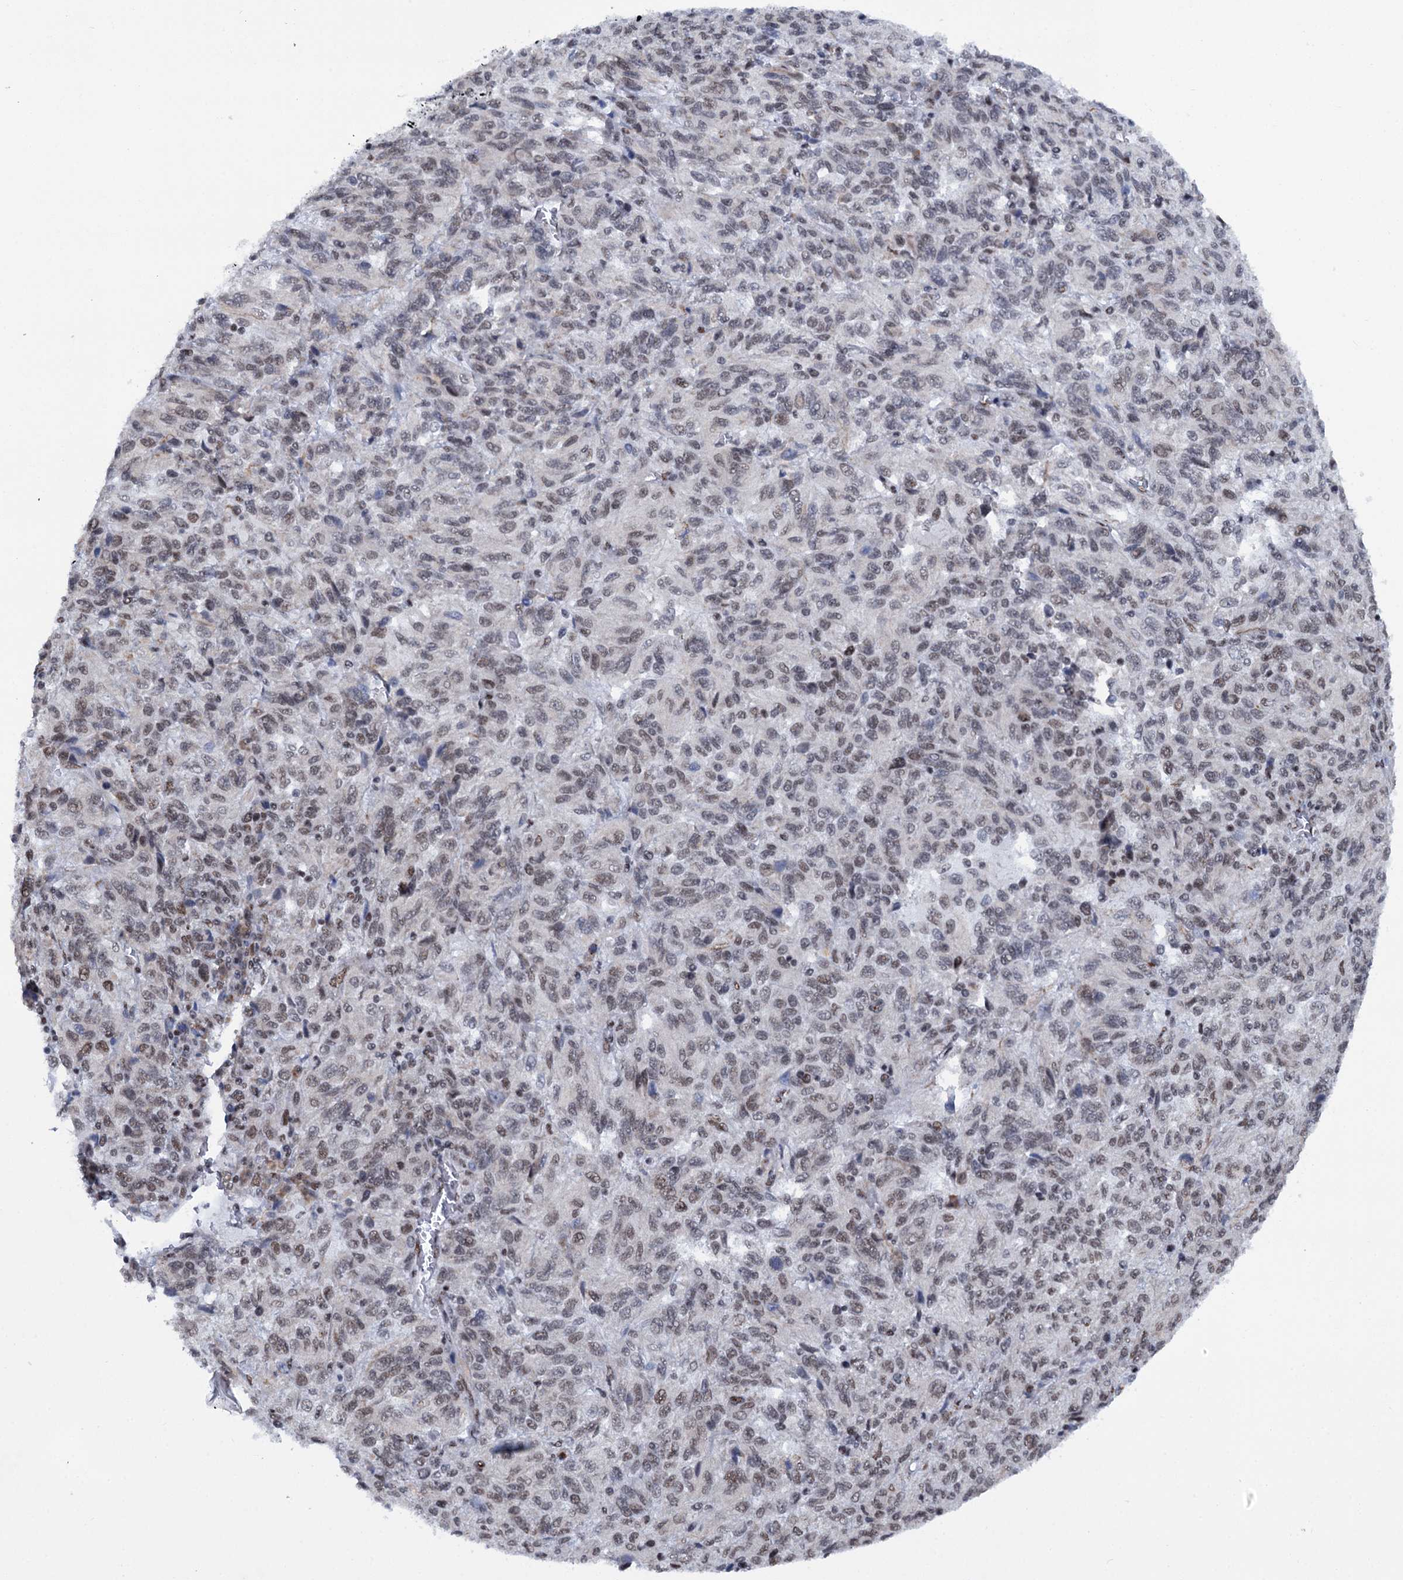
{"staining": {"intensity": "weak", "quantity": ">75%", "location": "nuclear"}, "tissue": "melanoma", "cell_type": "Tumor cells", "image_type": "cancer", "snomed": [{"axis": "morphology", "description": "Malignant melanoma, Metastatic site"}, {"axis": "topography", "description": "Lung"}], "caption": "Protein expression analysis of human malignant melanoma (metastatic site) reveals weak nuclear expression in approximately >75% of tumor cells.", "gene": "SREK1", "patient": {"sex": "male", "age": 64}}